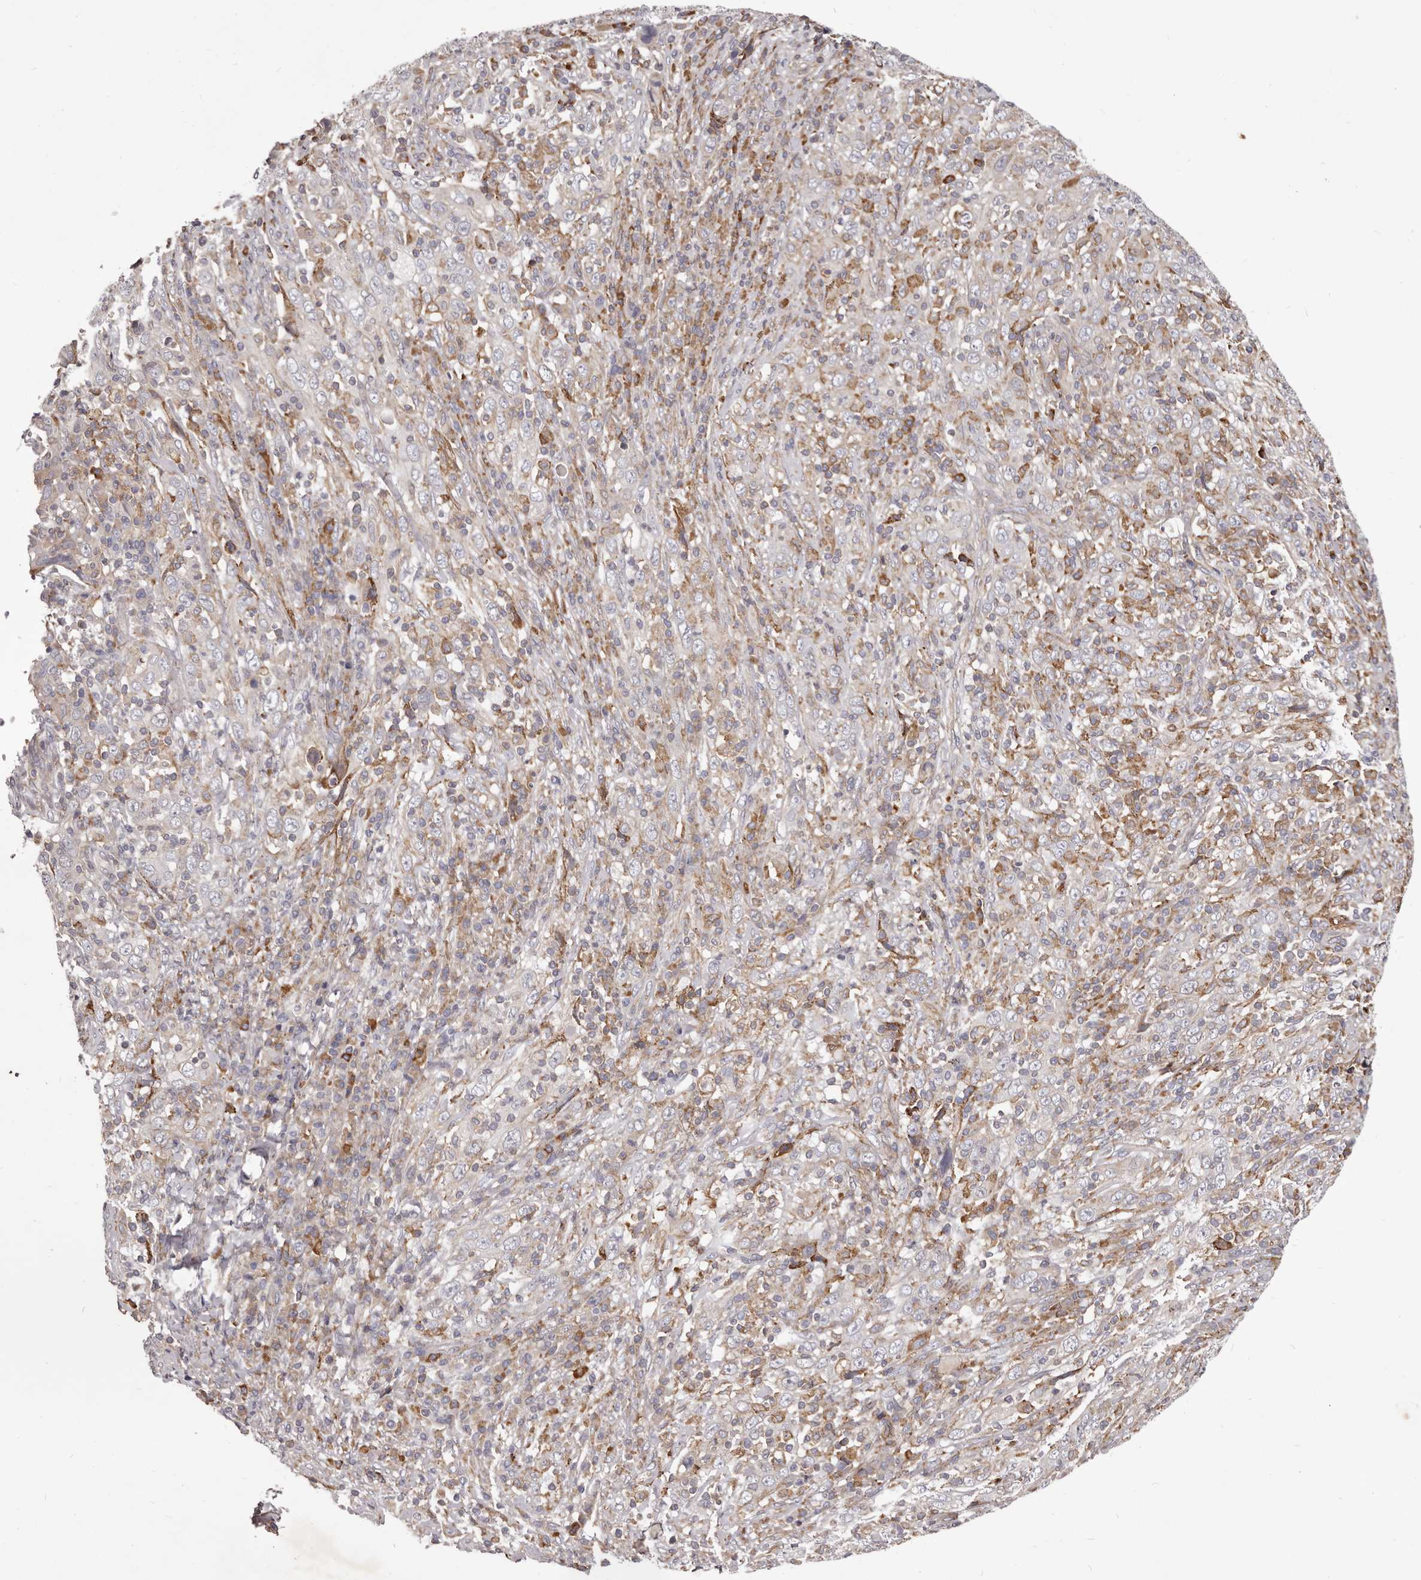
{"staining": {"intensity": "negative", "quantity": "none", "location": "none"}, "tissue": "cervical cancer", "cell_type": "Tumor cells", "image_type": "cancer", "snomed": [{"axis": "morphology", "description": "Squamous cell carcinoma, NOS"}, {"axis": "topography", "description": "Cervix"}], "caption": "An image of human cervical cancer (squamous cell carcinoma) is negative for staining in tumor cells. The staining was performed using DAB (3,3'-diaminobenzidine) to visualize the protein expression in brown, while the nuclei were stained in blue with hematoxylin (Magnification: 20x).", "gene": "ALPK1", "patient": {"sex": "female", "age": 46}}